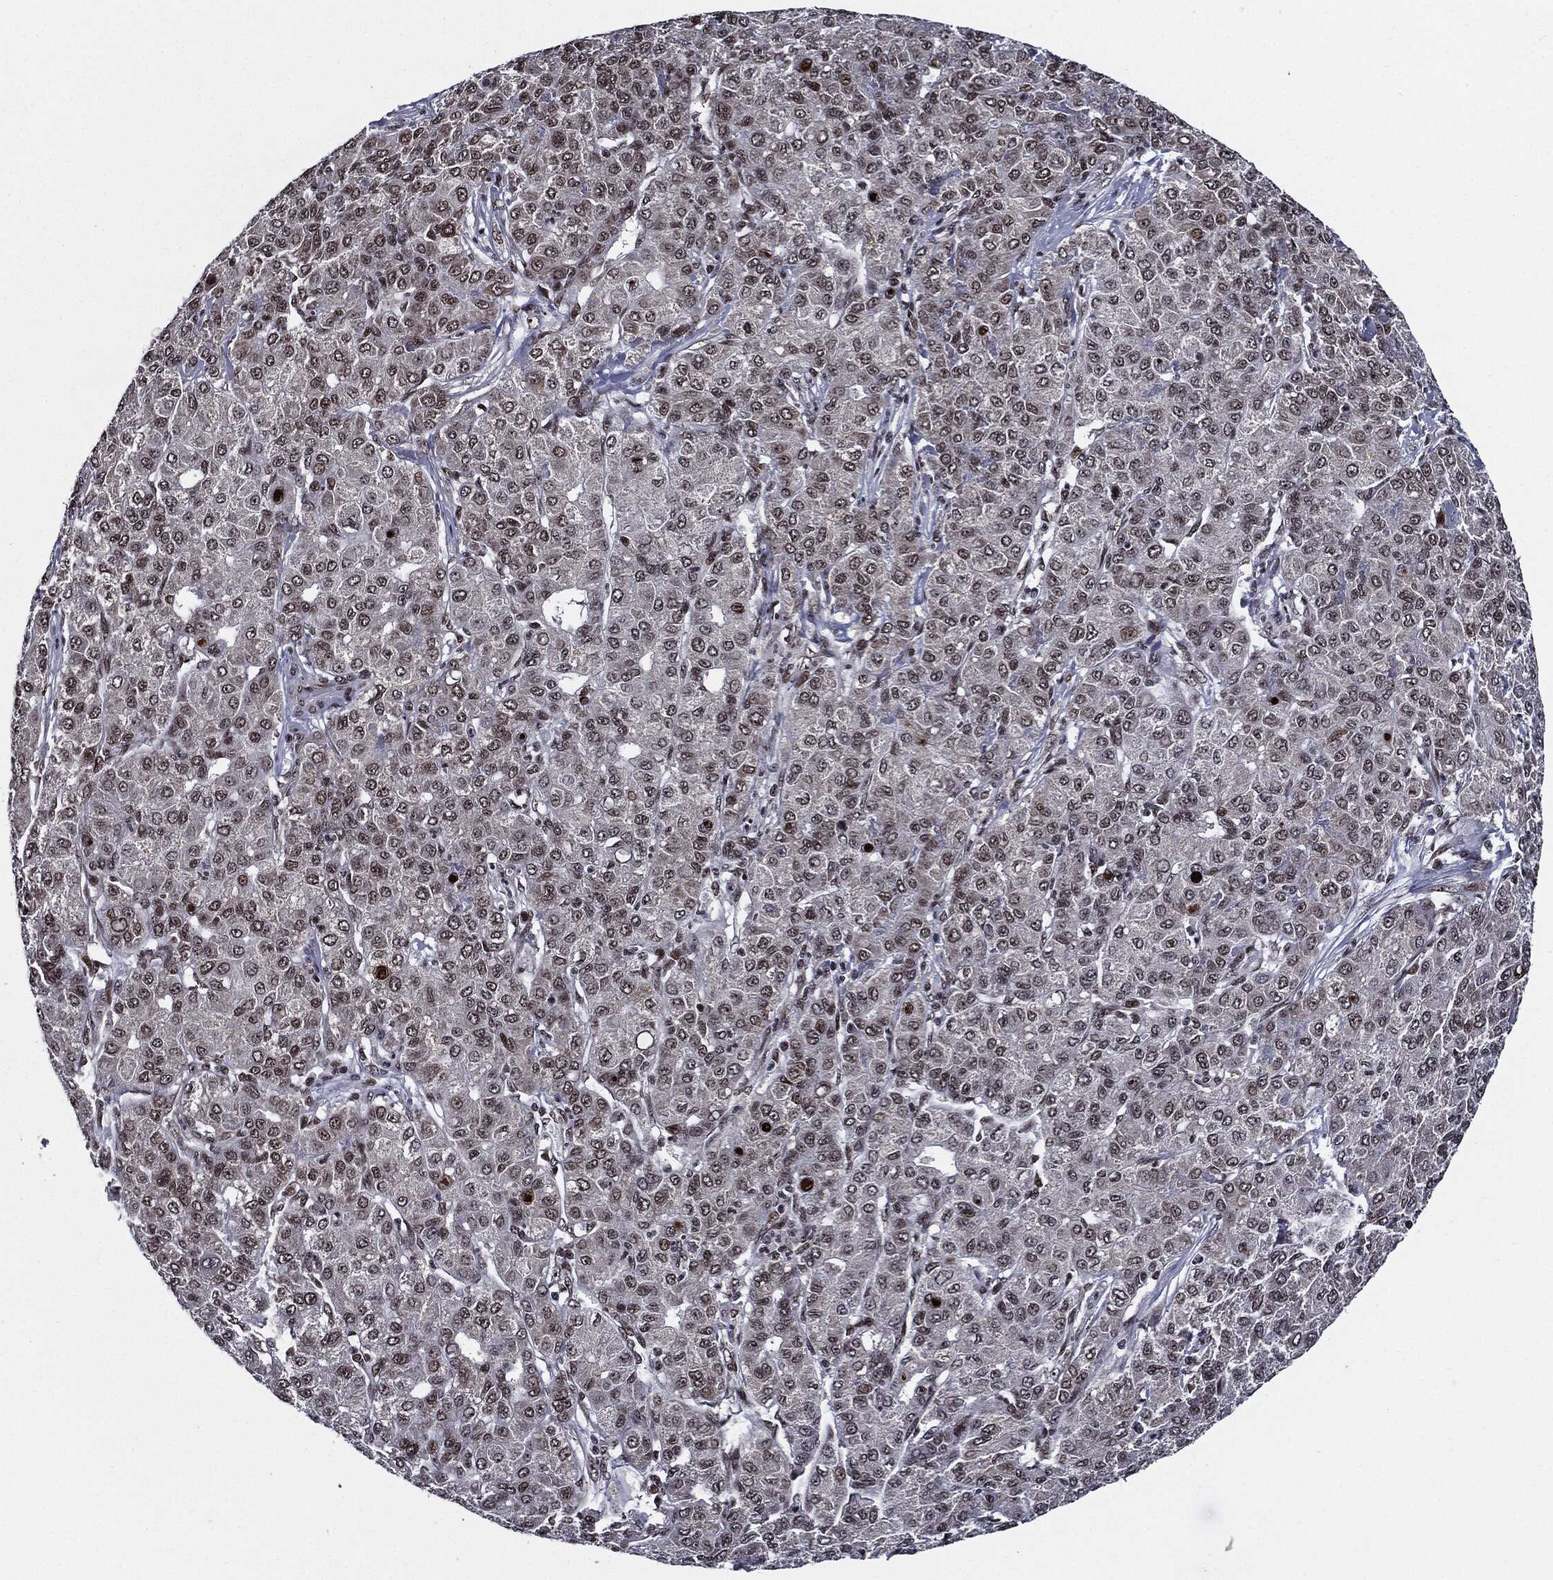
{"staining": {"intensity": "weak", "quantity": "25%-75%", "location": "nuclear"}, "tissue": "liver cancer", "cell_type": "Tumor cells", "image_type": "cancer", "snomed": [{"axis": "morphology", "description": "Carcinoma, Hepatocellular, NOS"}, {"axis": "topography", "description": "Liver"}], "caption": "This photomicrograph exhibits immunohistochemistry (IHC) staining of hepatocellular carcinoma (liver), with low weak nuclear positivity in approximately 25%-75% of tumor cells.", "gene": "ZFP91", "patient": {"sex": "male", "age": 65}}